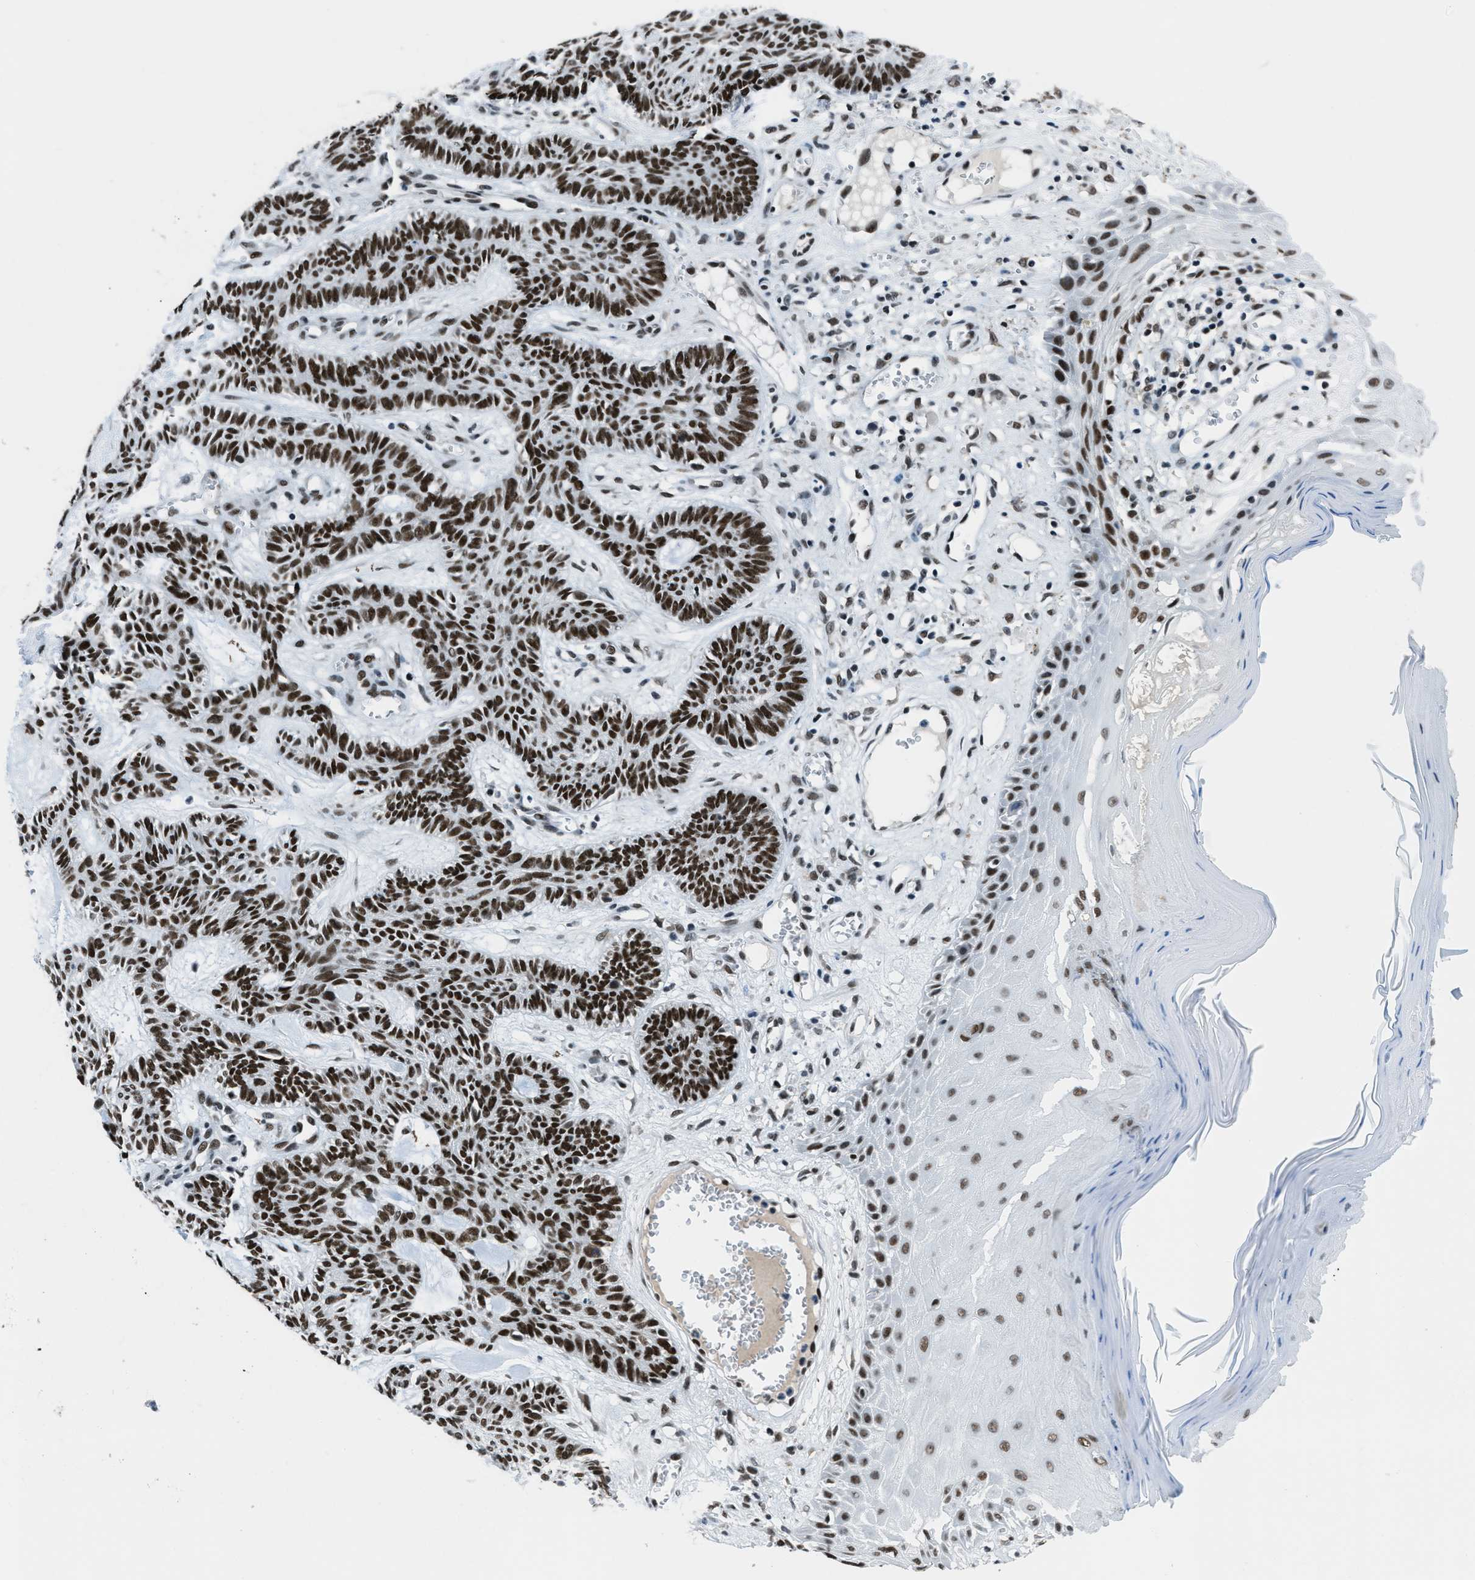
{"staining": {"intensity": "strong", "quantity": ">75%", "location": "nuclear"}, "tissue": "skin cancer", "cell_type": "Tumor cells", "image_type": "cancer", "snomed": [{"axis": "morphology", "description": "Basal cell carcinoma"}, {"axis": "topography", "description": "Skin"}], "caption": "IHC staining of skin basal cell carcinoma, which displays high levels of strong nuclear staining in approximately >75% of tumor cells indicating strong nuclear protein positivity. The staining was performed using DAB (3,3'-diaminobenzidine) (brown) for protein detection and nuclei were counterstained in hematoxylin (blue).", "gene": "GATAD2B", "patient": {"sex": "male", "age": 67}}